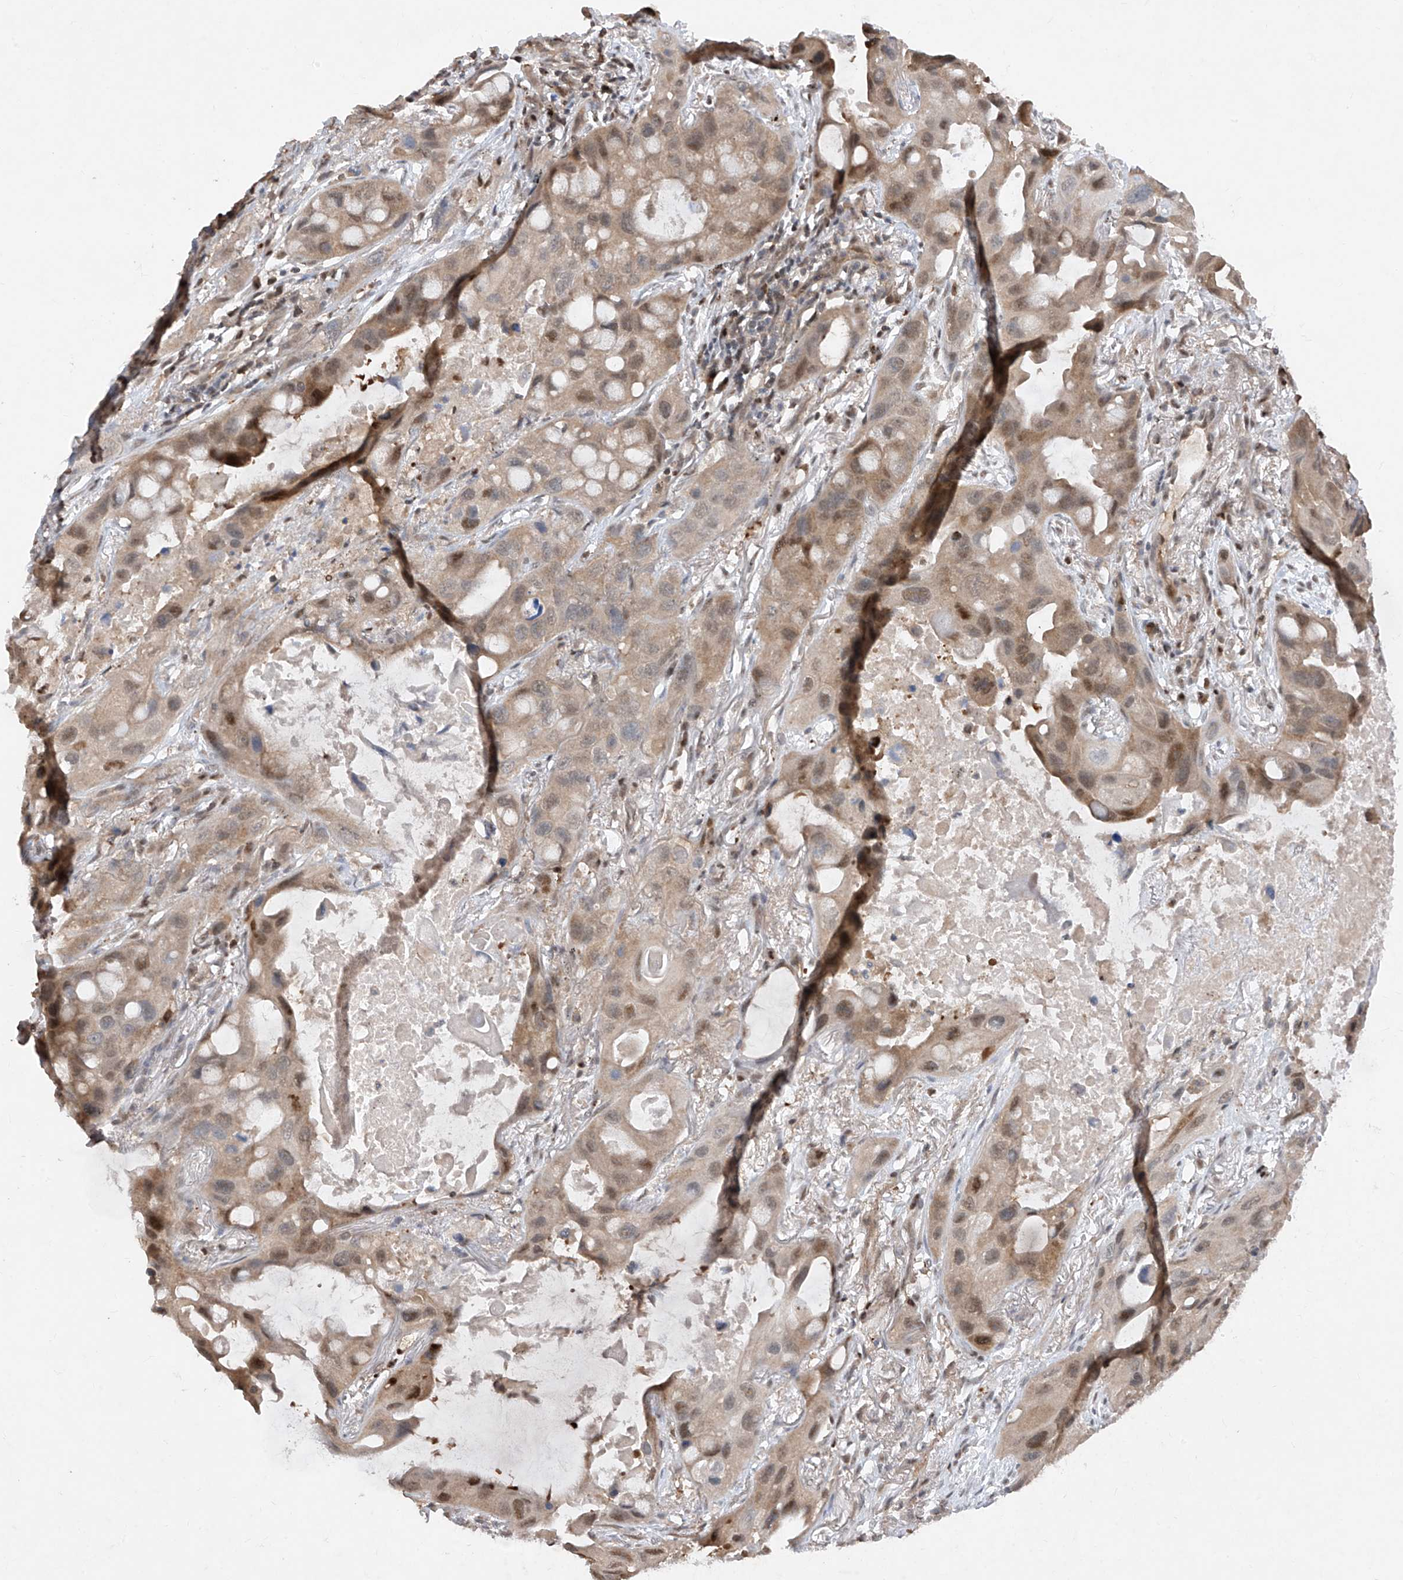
{"staining": {"intensity": "moderate", "quantity": "25%-75%", "location": "cytoplasmic/membranous,nuclear"}, "tissue": "lung cancer", "cell_type": "Tumor cells", "image_type": "cancer", "snomed": [{"axis": "morphology", "description": "Squamous cell carcinoma, NOS"}, {"axis": "topography", "description": "Lung"}], "caption": "Immunohistochemistry (IHC) of human lung cancer shows medium levels of moderate cytoplasmic/membranous and nuclear positivity in approximately 25%-75% of tumor cells.", "gene": "ZNF358", "patient": {"sex": "female", "age": 73}}